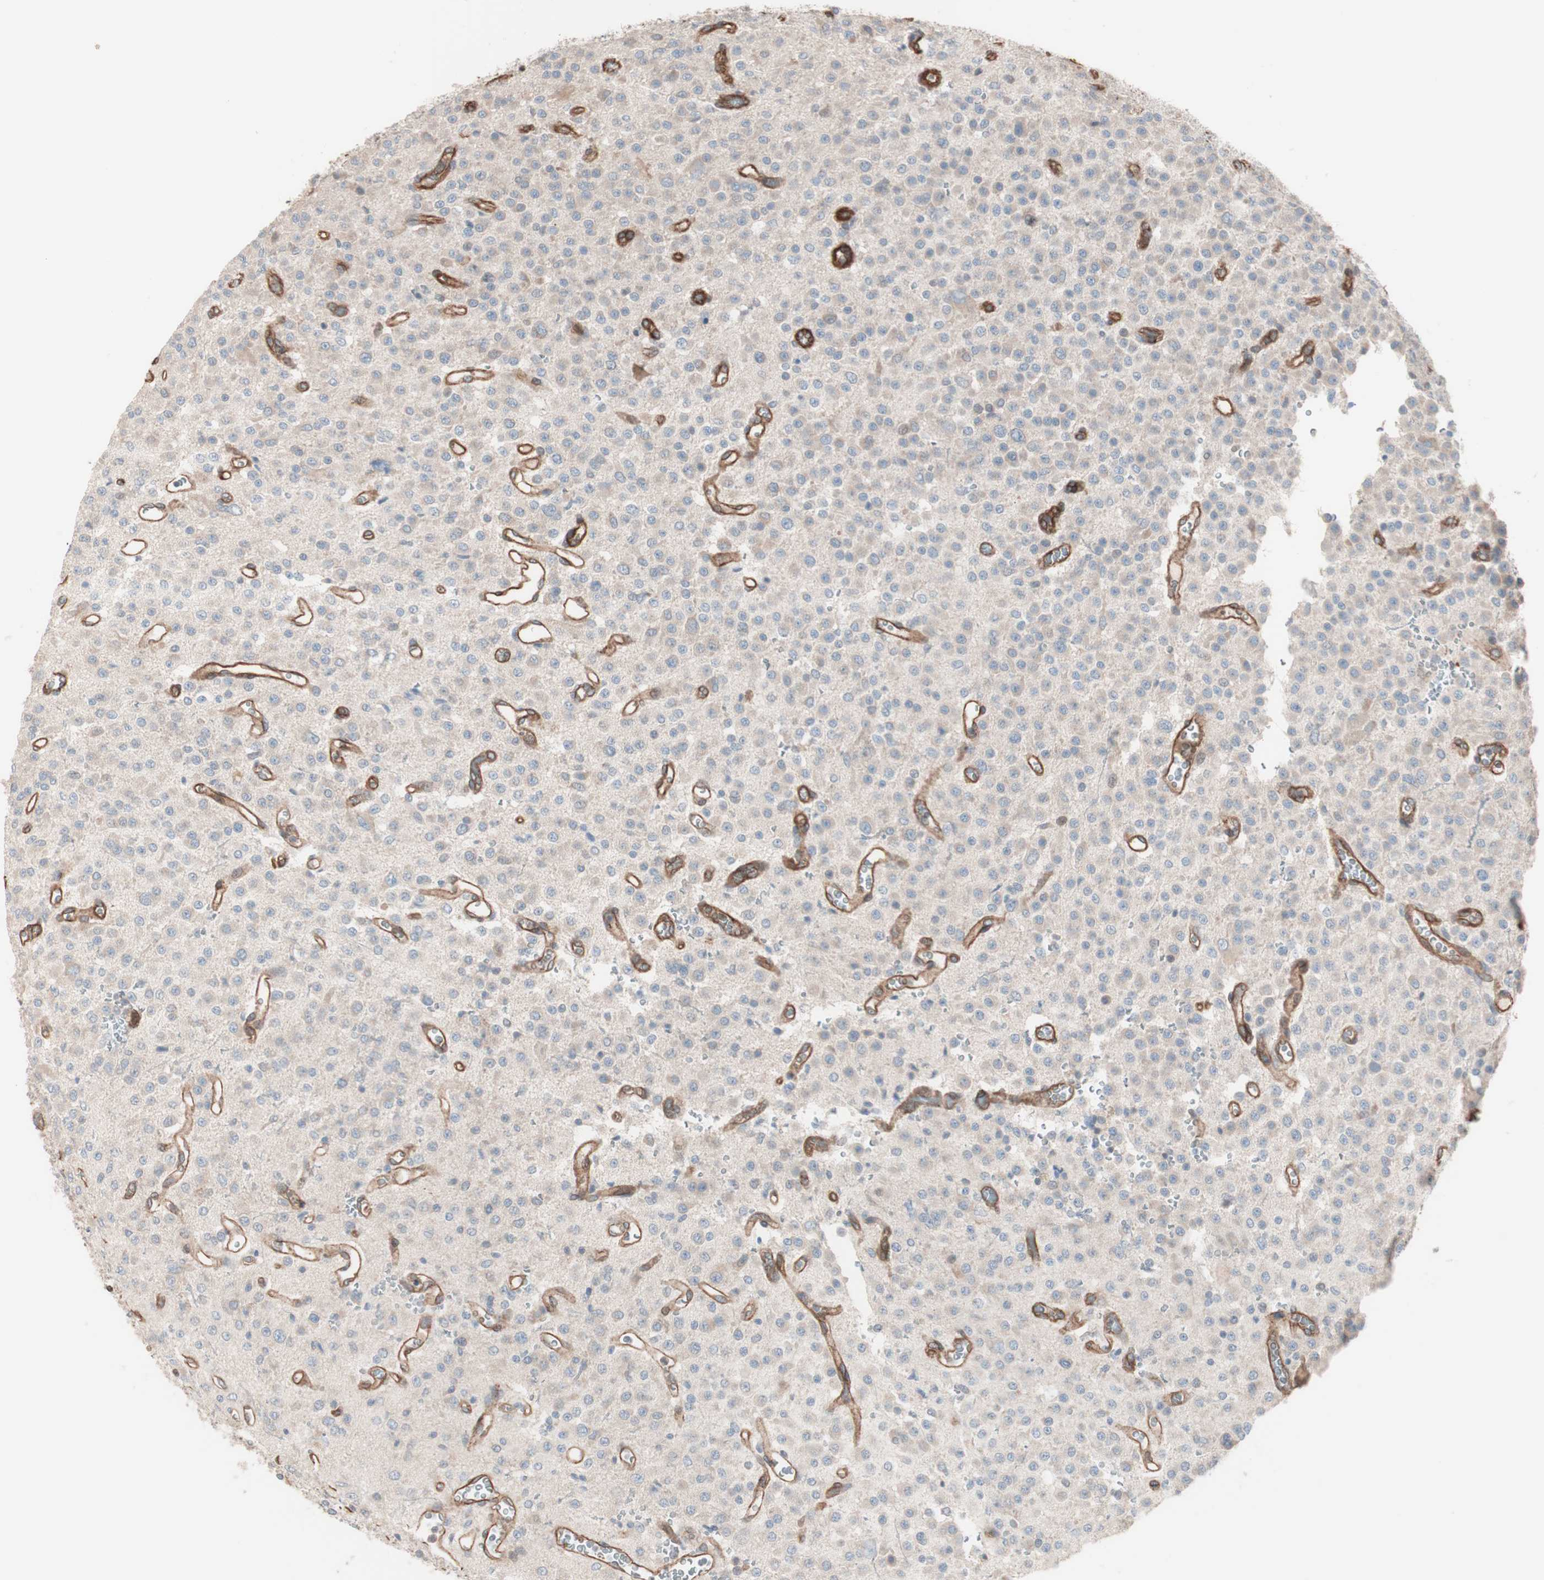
{"staining": {"intensity": "negative", "quantity": "none", "location": "none"}, "tissue": "glioma", "cell_type": "Tumor cells", "image_type": "cancer", "snomed": [{"axis": "morphology", "description": "Glioma, malignant, Low grade"}, {"axis": "topography", "description": "Brain"}], "caption": "An image of glioma stained for a protein reveals no brown staining in tumor cells.", "gene": "ALG5", "patient": {"sex": "male", "age": 38}}